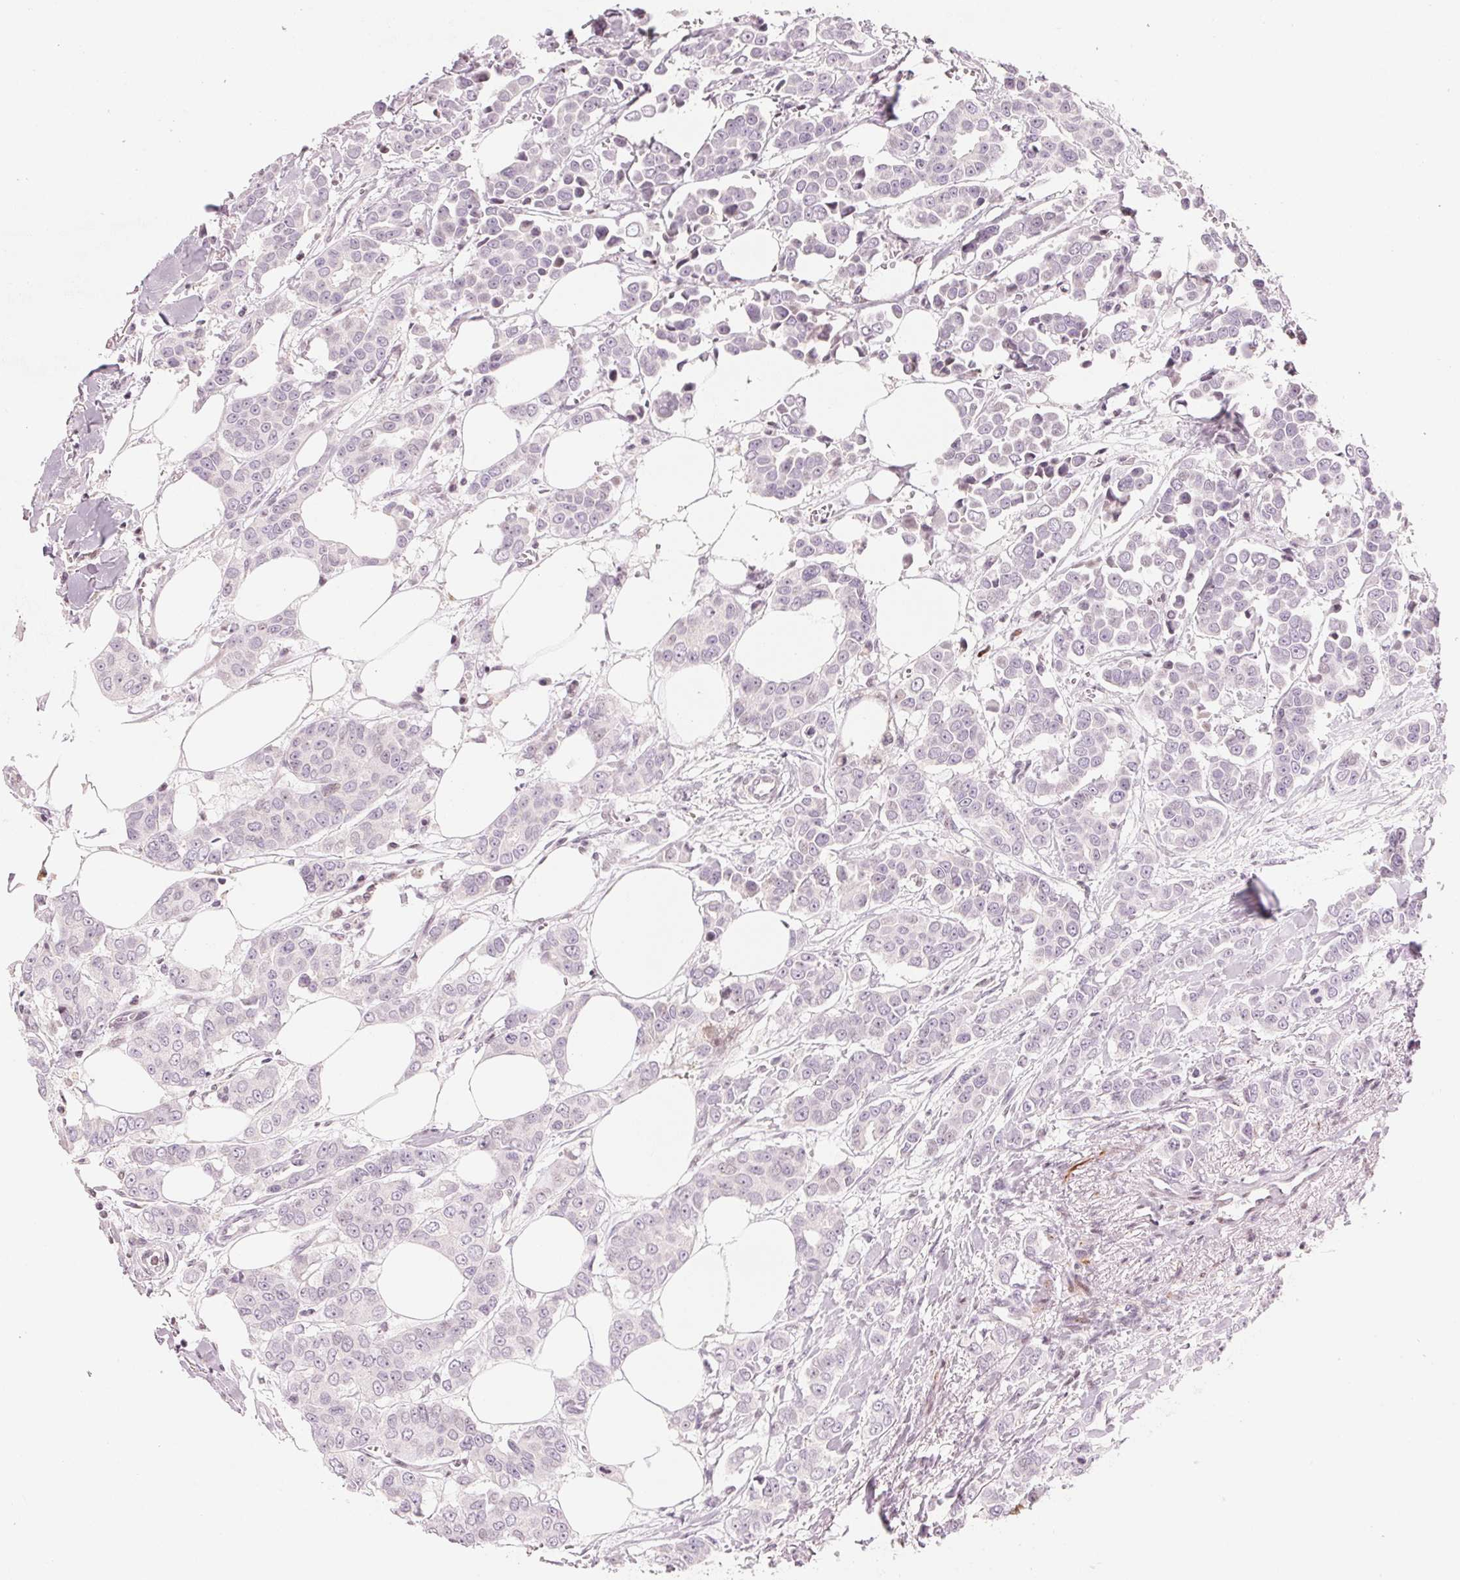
{"staining": {"intensity": "negative", "quantity": "none", "location": "none"}, "tissue": "breast cancer", "cell_type": "Tumor cells", "image_type": "cancer", "snomed": [{"axis": "morphology", "description": "Duct carcinoma"}, {"axis": "topography", "description": "Breast"}], "caption": "Breast cancer was stained to show a protein in brown. There is no significant positivity in tumor cells.", "gene": "SLC17A4", "patient": {"sex": "female", "age": 94}}